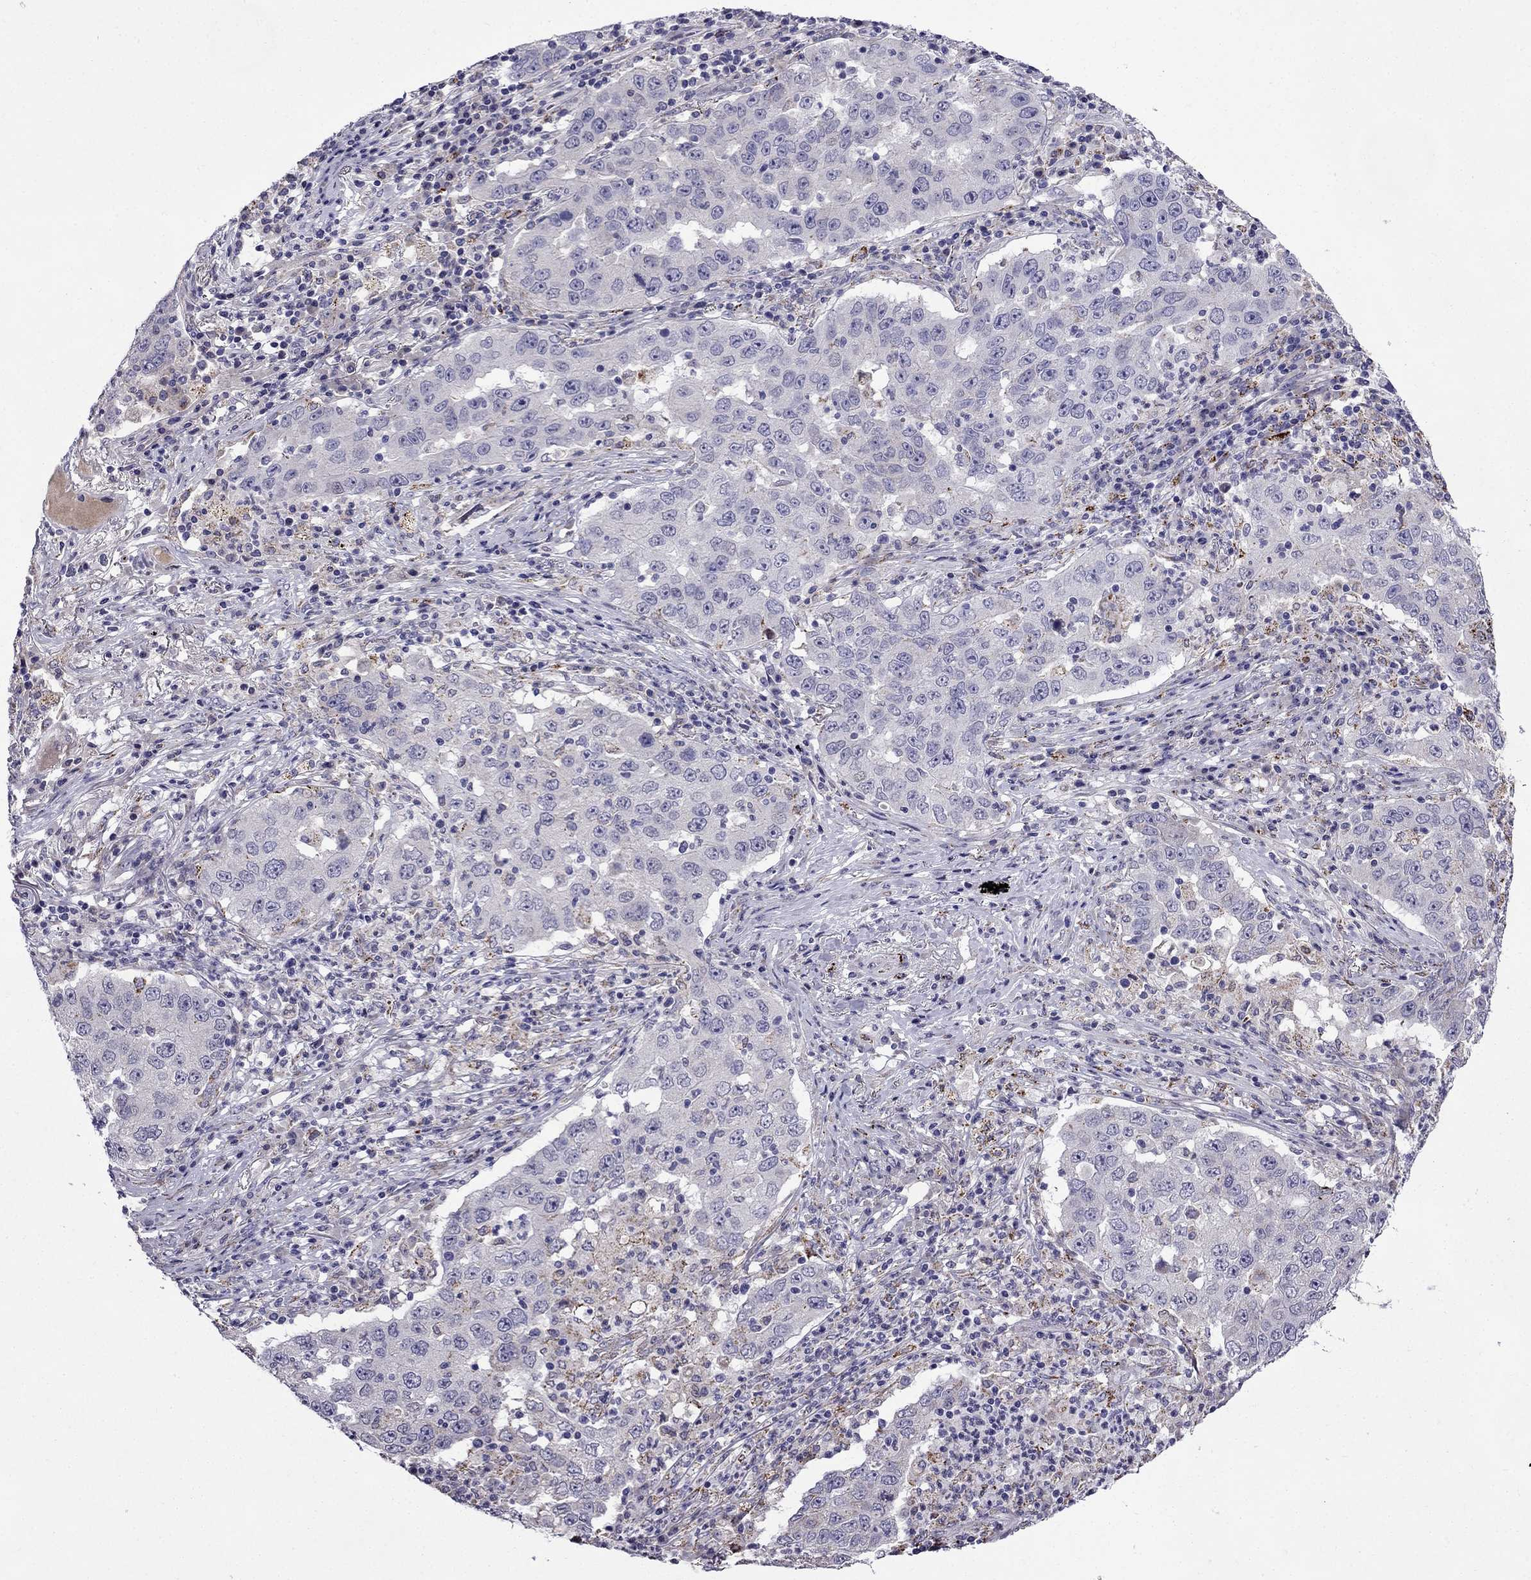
{"staining": {"intensity": "negative", "quantity": "none", "location": "none"}, "tissue": "lung cancer", "cell_type": "Tumor cells", "image_type": "cancer", "snomed": [{"axis": "morphology", "description": "Adenocarcinoma, NOS"}, {"axis": "topography", "description": "Lung"}], "caption": "Histopathology image shows no protein staining in tumor cells of adenocarcinoma (lung) tissue. (Brightfield microscopy of DAB IHC at high magnification).", "gene": "PI16", "patient": {"sex": "male", "age": 73}}